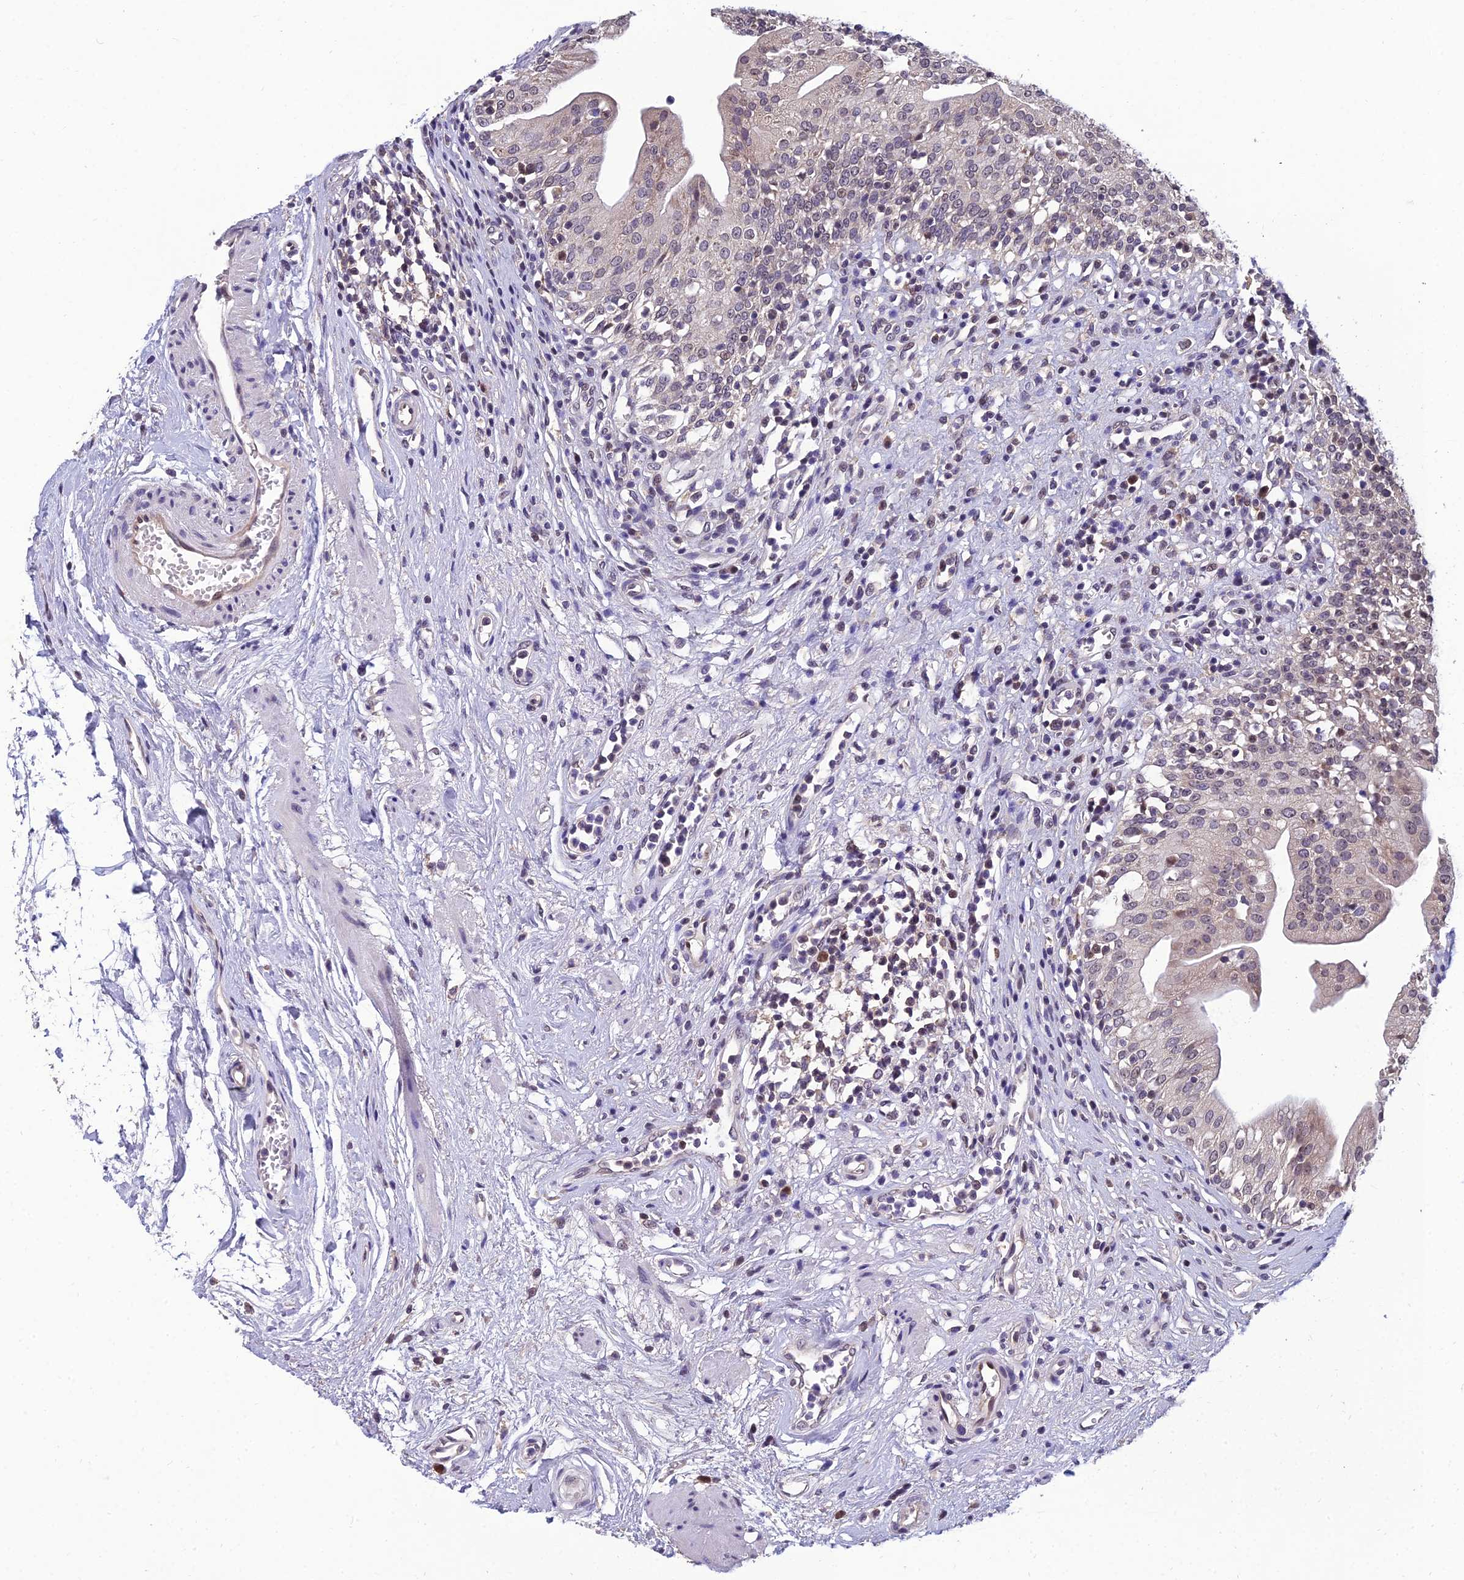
{"staining": {"intensity": "moderate", "quantity": "25%-75%", "location": "nuclear"}, "tissue": "urinary bladder", "cell_type": "Urothelial cells", "image_type": "normal", "snomed": [{"axis": "morphology", "description": "Normal tissue, NOS"}, {"axis": "morphology", "description": "Inflammation, NOS"}, {"axis": "topography", "description": "Urinary bladder"}], "caption": "About 25%-75% of urothelial cells in normal human urinary bladder show moderate nuclear protein positivity as visualized by brown immunohistochemical staining.", "gene": "GRWD1", "patient": {"sex": "male", "age": 63}}